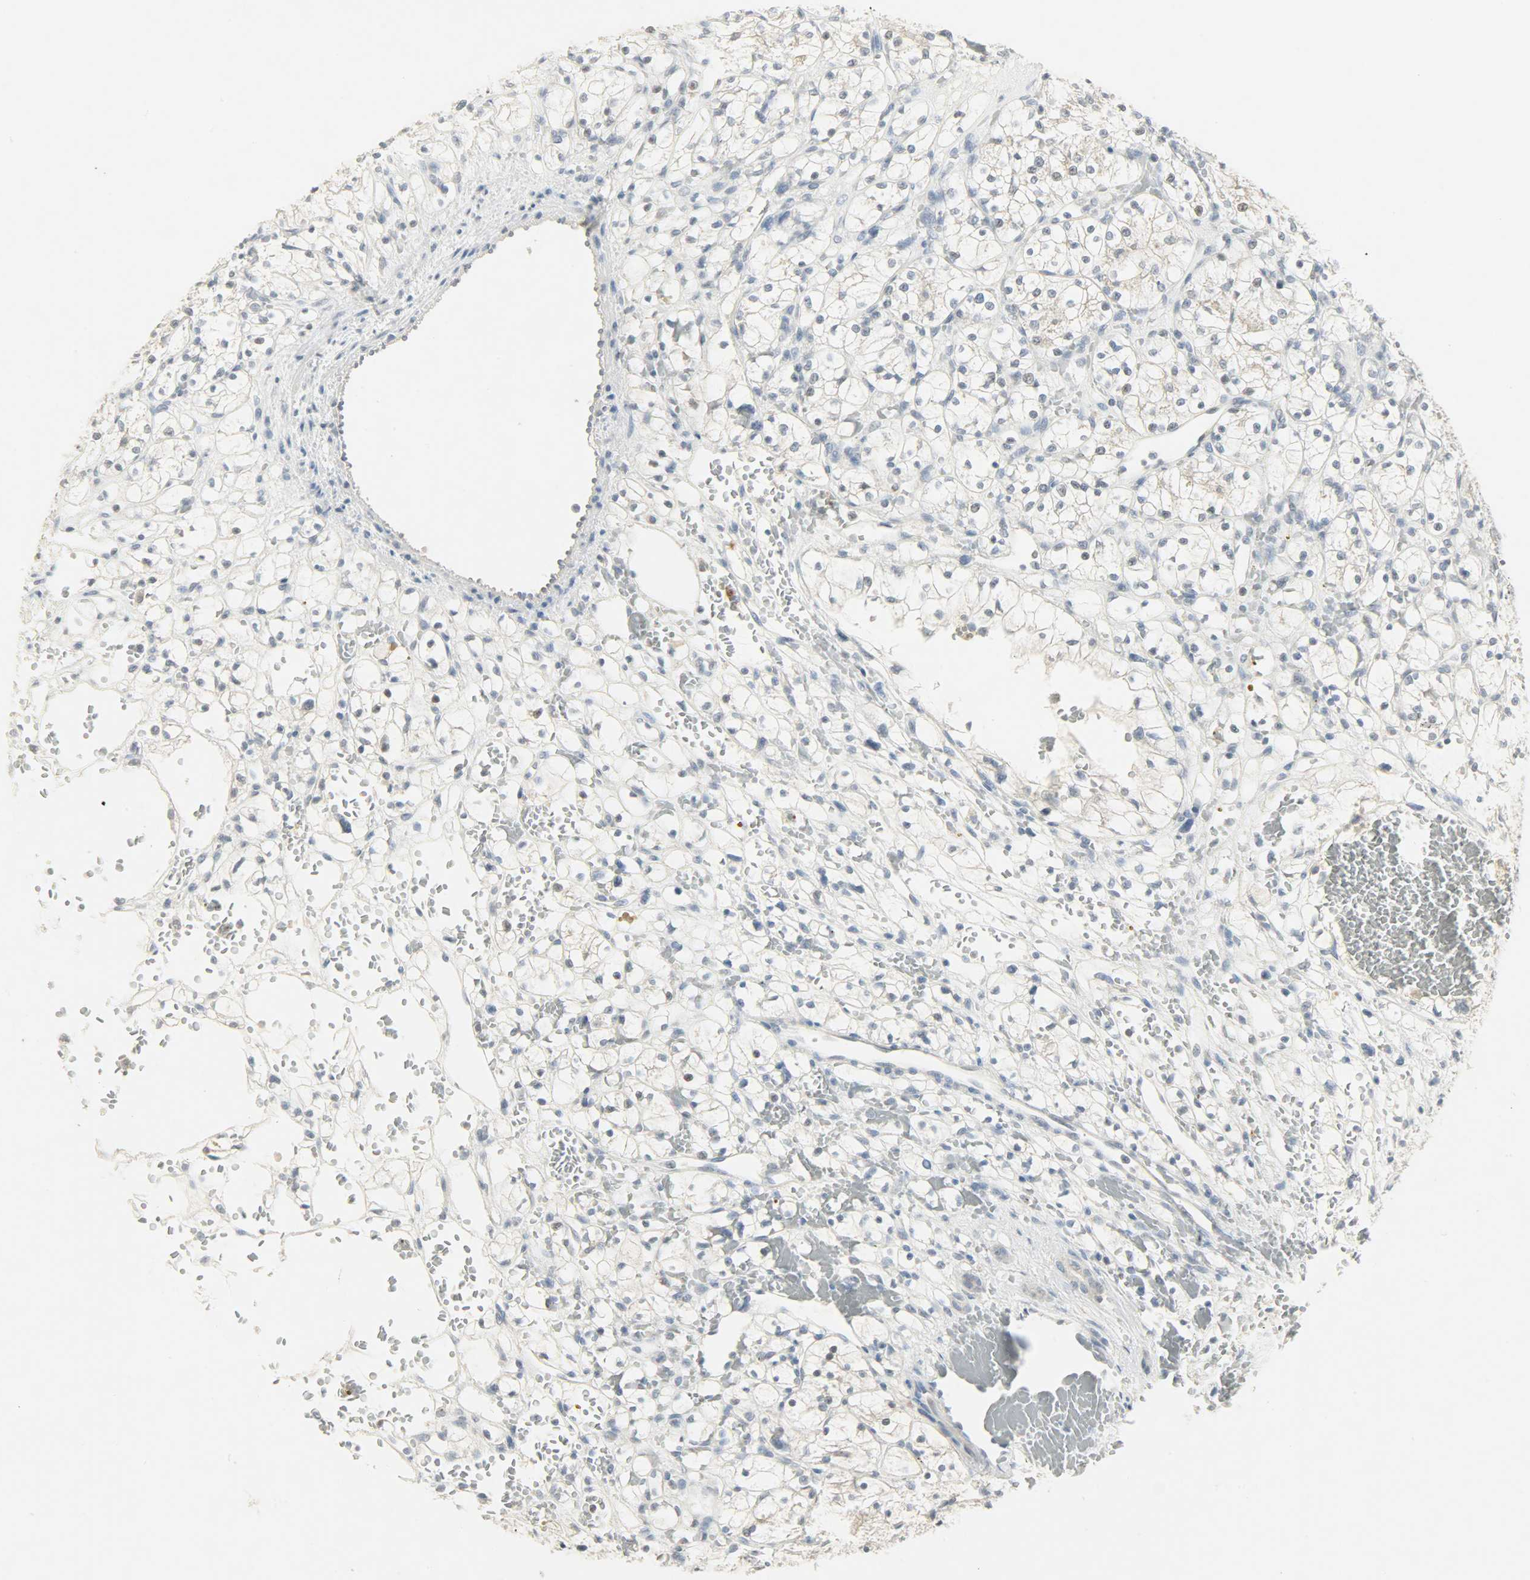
{"staining": {"intensity": "moderate", "quantity": "25%-75%", "location": "cytoplasmic/membranous,nuclear"}, "tissue": "renal cancer", "cell_type": "Tumor cells", "image_type": "cancer", "snomed": [{"axis": "morphology", "description": "Adenocarcinoma, NOS"}, {"axis": "topography", "description": "Kidney"}], "caption": "Protein expression analysis of human renal cancer (adenocarcinoma) reveals moderate cytoplasmic/membranous and nuclear staining in approximately 25%-75% of tumor cells. Nuclei are stained in blue.", "gene": "CAMK4", "patient": {"sex": "female", "age": 60}}